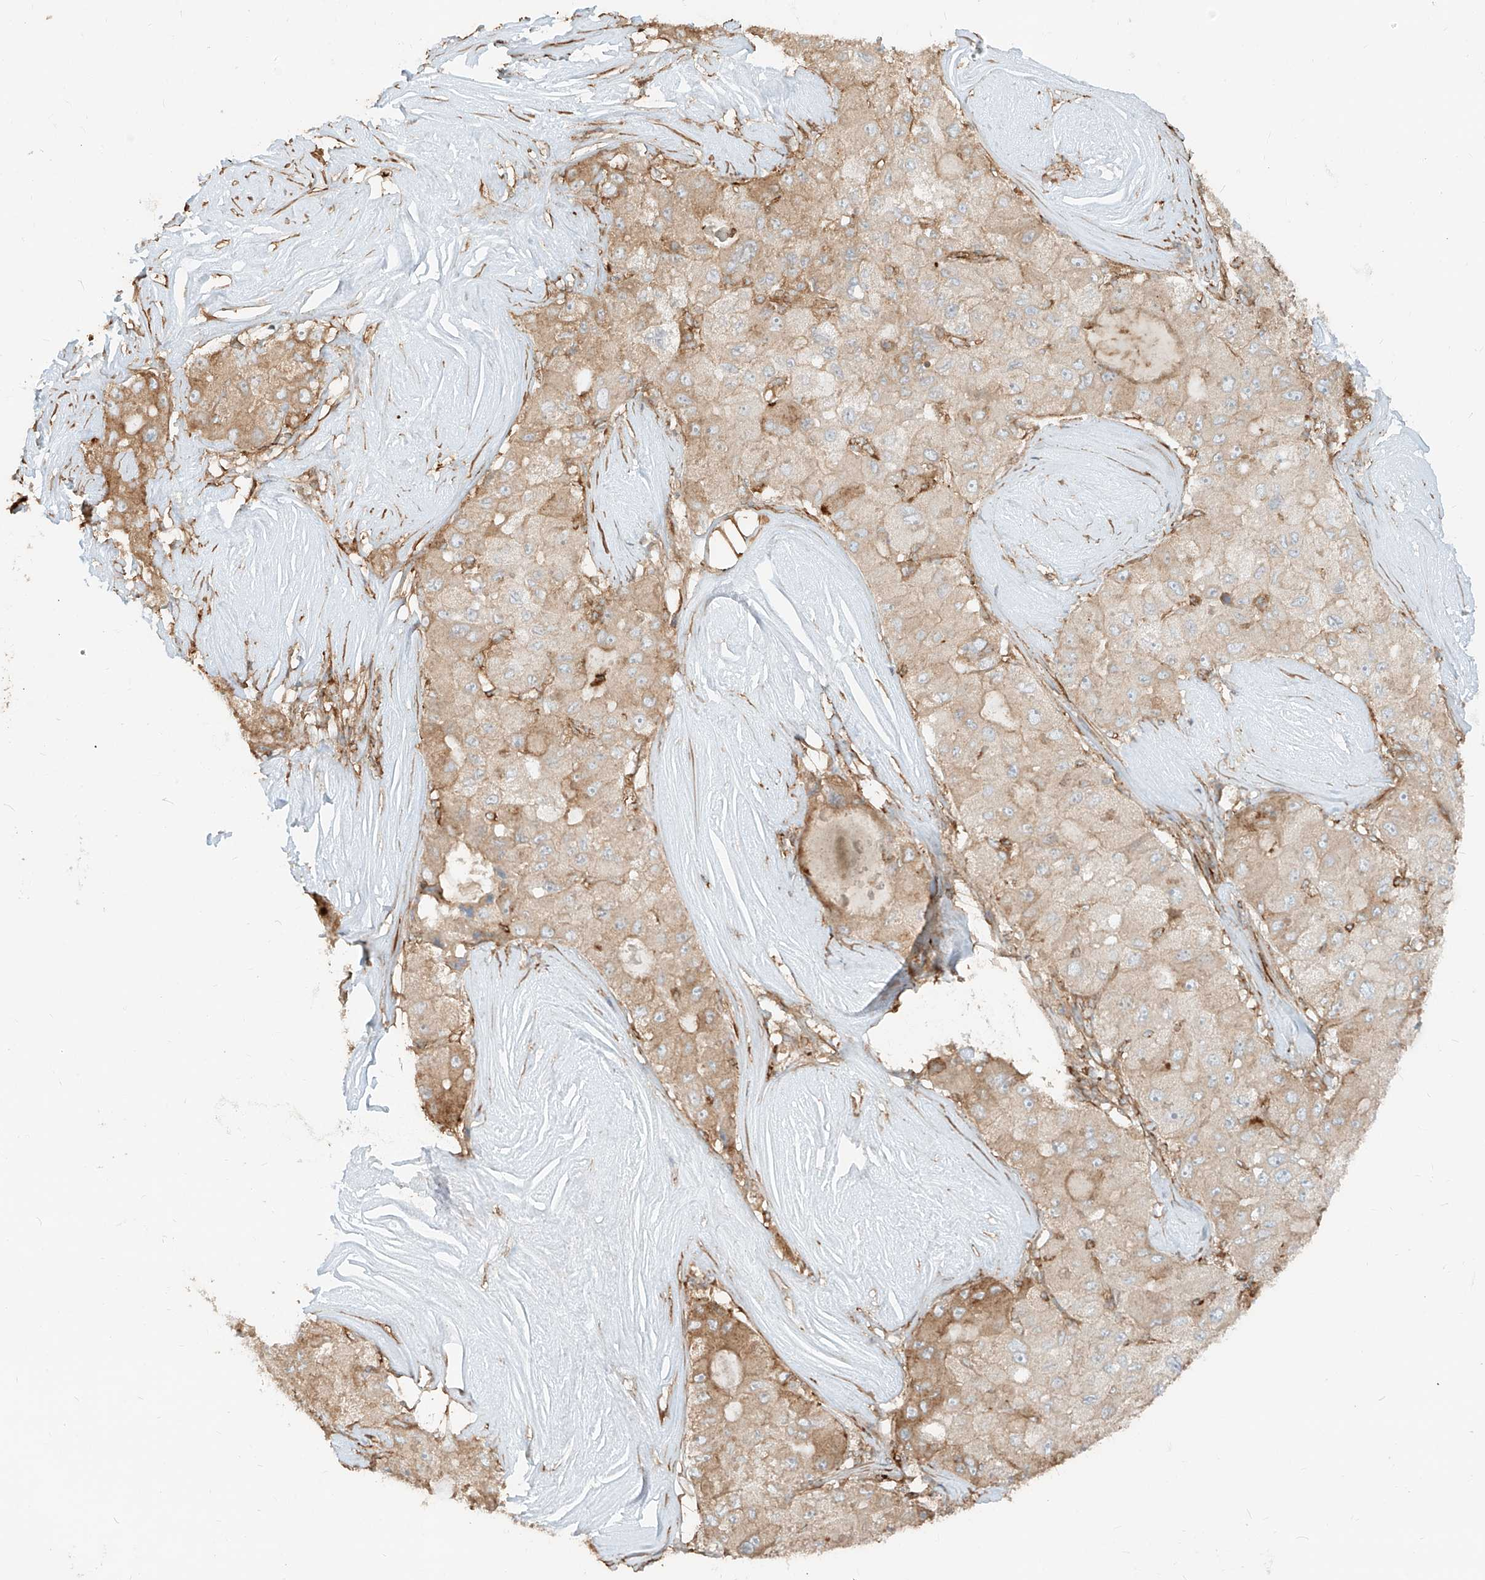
{"staining": {"intensity": "moderate", "quantity": "<25%", "location": "cytoplasmic/membranous"}, "tissue": "liver cancer", "cell_type": "Tumor cells", "image_type": "cancer", "snomed": [{"axis": "morphology", "description": "Carcinoma, Hepatocellular, NOS"}, {"axis": "topography", "description": "Liver"}], "caption": "Liver cancer stained with a protein marker reveals moderate staining in tumor cells.", "gene": "CCDC115", "patient": {"sex": "male", "age": 80}}